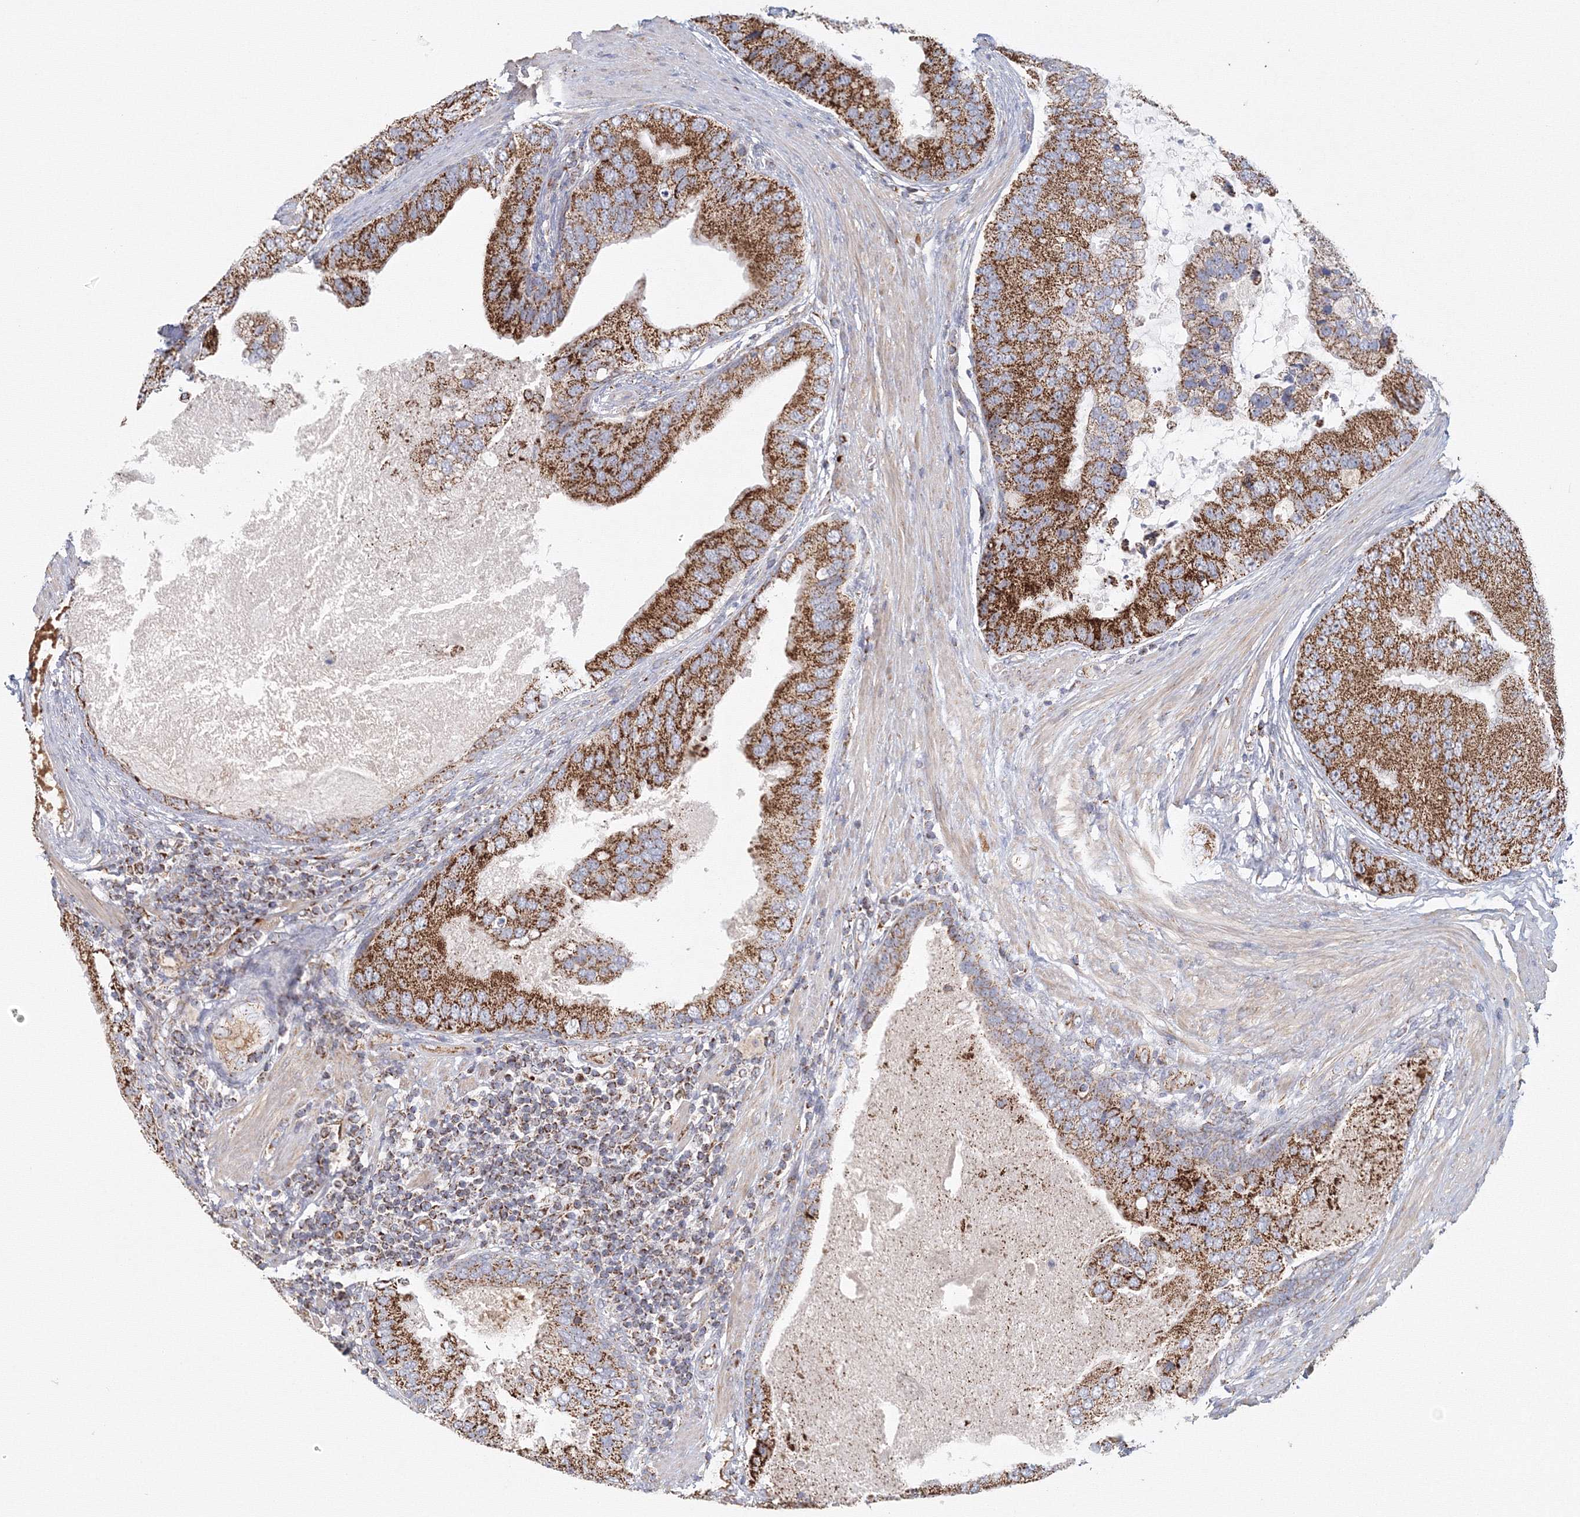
{"staining": {"intensity": "strong", "quantity": ">75%", "location": "cytoplasmic/membranous"}, "tissue": "prostate cancer", "cell_type": "Tumor cells", "image_type": "cancer", "snomed": [{"axis": "morphology", "description": "Adenocarcinoma, High grade"}, {"axis": "topography", "description": "Prostate"}], "caption": "About >75% of tumor cells in human prostate adenocarcinoma (high-grade) exhibit strong cytoplasmic/membranous protein positivity as visualized by brown immunohistochemical staining.", "gene": "GRPEL1", "patient": {"sex": "male", "age": 70}}